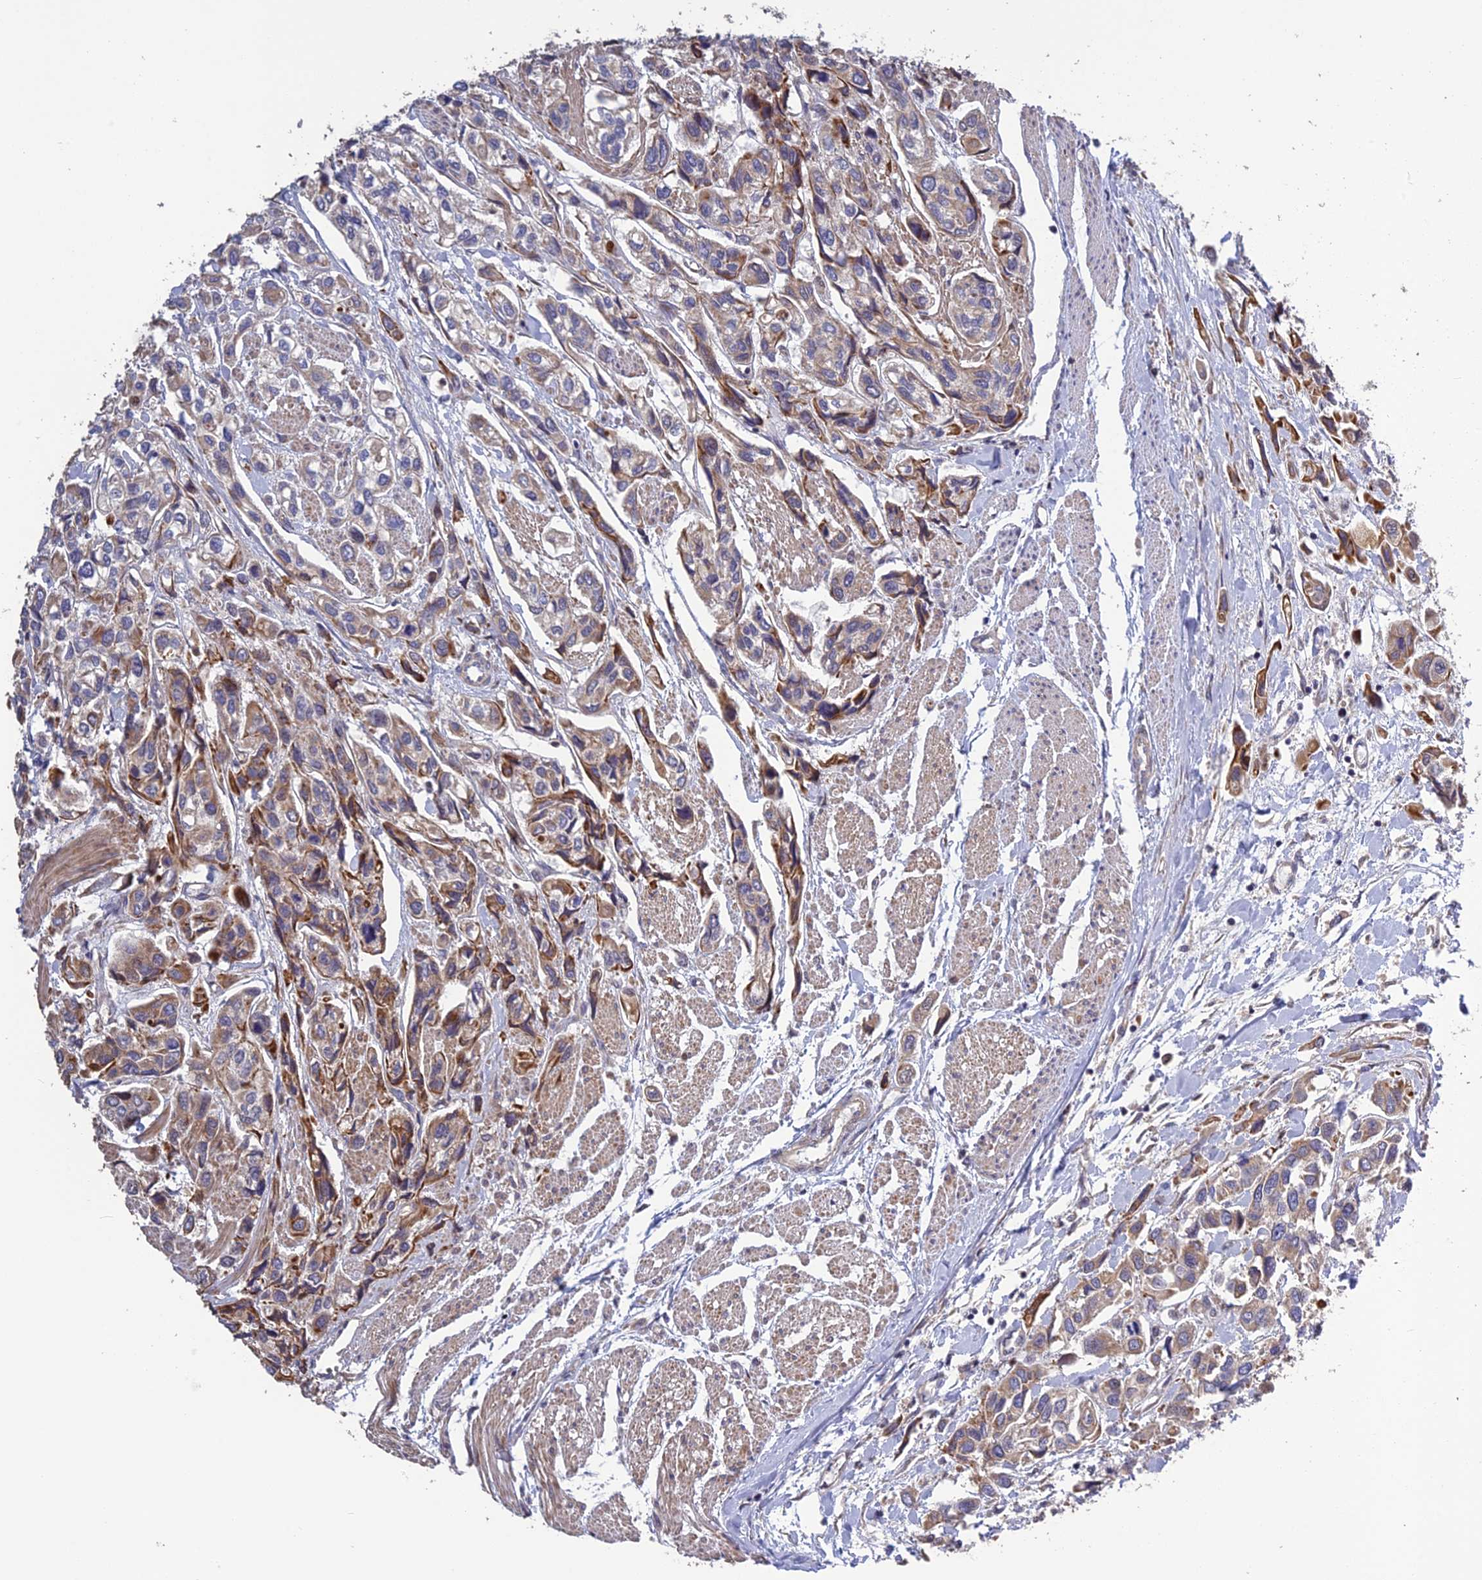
{"staining": {"intensity": "moderate", "quantity": "<25%", "location": "cytoplasmic/membranous"}, "tissue": "urothelial cancer", "cell_type": "Tumor cells", "image_type": "cancer", "snomed": [{"axis": "morphology", "description": "Urothelial carcinoma, High grade"}, {"axis": "topography", "description": "Urinary bladder"}], "caption": "DAB (3,3'-diaminobenzidine) immunohistochemical staining of urothelial cancer shows moderate cytoplasmic/membranous protein positivity in about <25% of tumor cells. (Stains: DAB in brown, nuclei in blue, Microscopy: brightfield microscopy at high magnification).", "gene": "SPG21", "patient": {"sex": "male", "age": 67}}